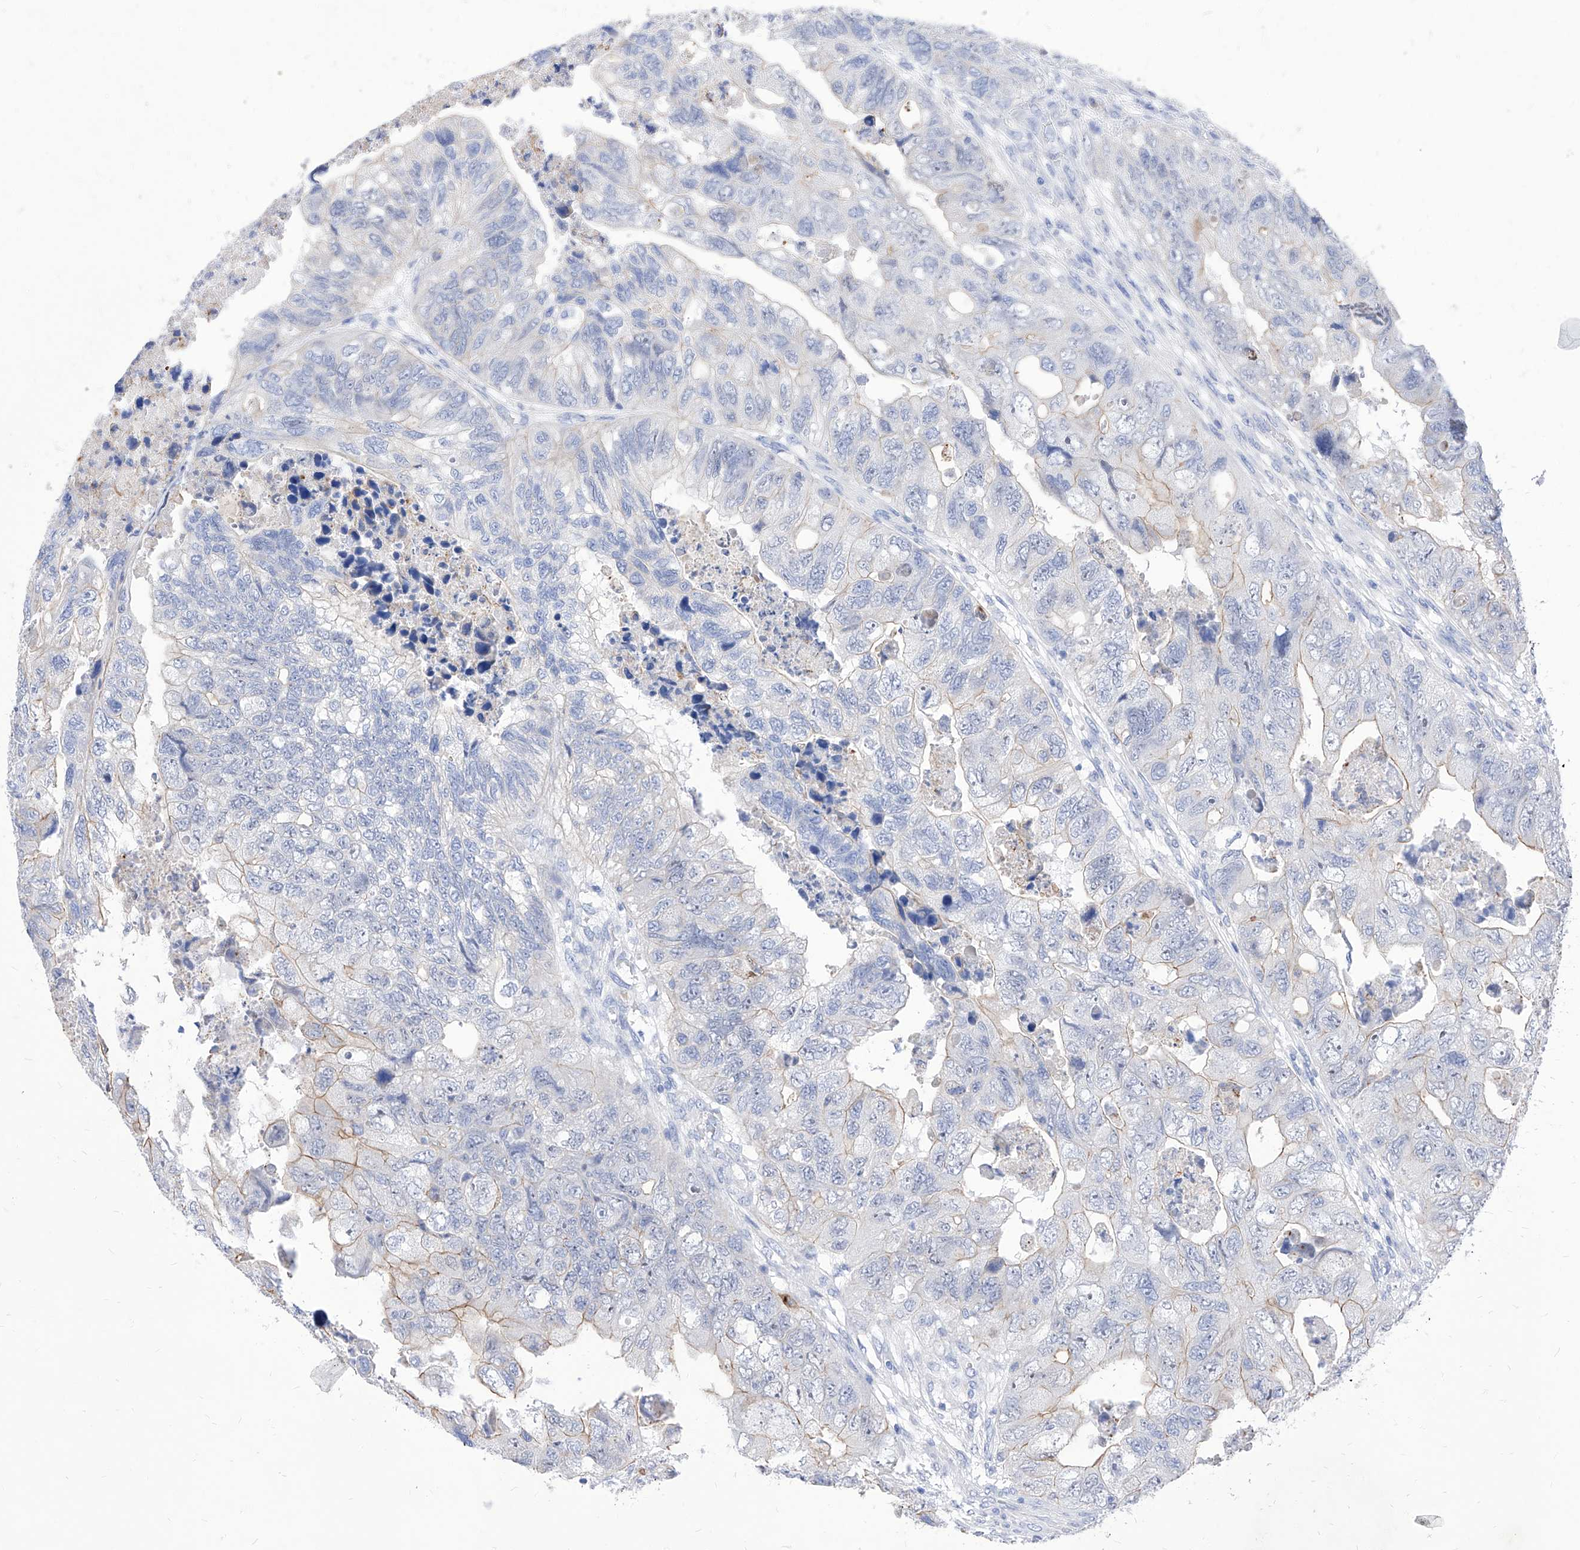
{"staining": {"intensity": "moderate", "quantity": "25%-75%", "location": "cytoplasmic/membranous"}, "tissue": "colorectal cancer", "cell_type": "Tumor cells", "image_type": "cancer", "snomed": [{"axis": "morphology", "description": "Adenocarcinoma, NOS"}, {"axis": "topography", "description": "Rectum"}], "caption": "An image of human adenocarcinoma (colorectal) stained for a protein displays moderate cytoplasmic/membranous brown staining in tumor cells.", "gene": "VAX1", "patient": {"sex": "male", "age": 63}}